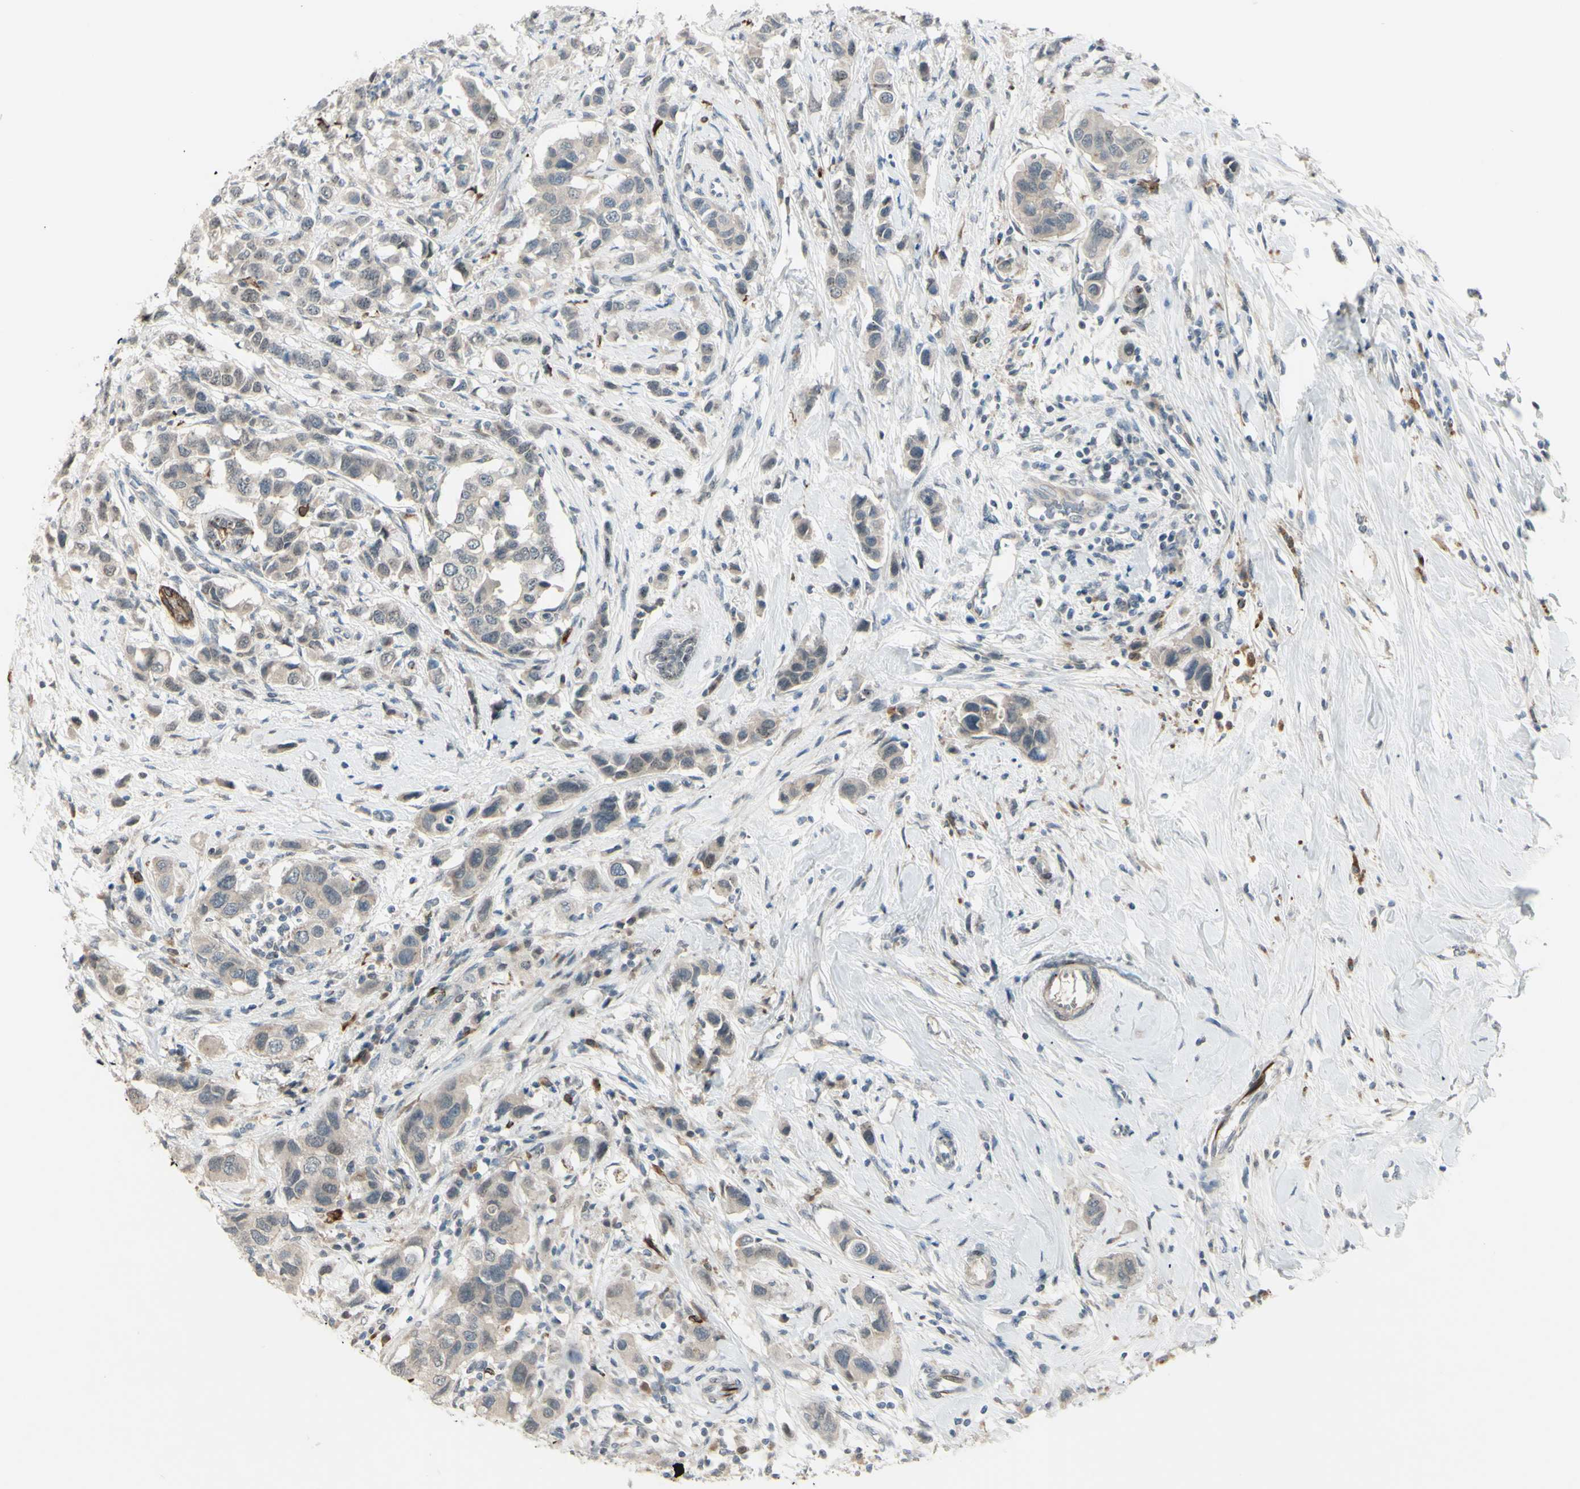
{"staining": {"intensity": "negative", "quantity": "none", "location": "none"}, "tissue": "breast cancer", "cell_type": "Tumor cells", "image_type": "cancer", "snomed": [{"axis": "morphology", "description": "Normal tissue, NOS"}, {"axis": "morphology", "description": "Duct carcinoma"}, {"axis": "topography", "description": "Breast"}], "caption": "There is no significant positivity in tumor cells of breast cancer (intraductal carcinoma). (Brightfield microscopy of DAB (3,3'-diaminobenzidine) IHC at high magnification).", "gene": "FGFR2", "patient": {"sex": "female", "age": 50}}